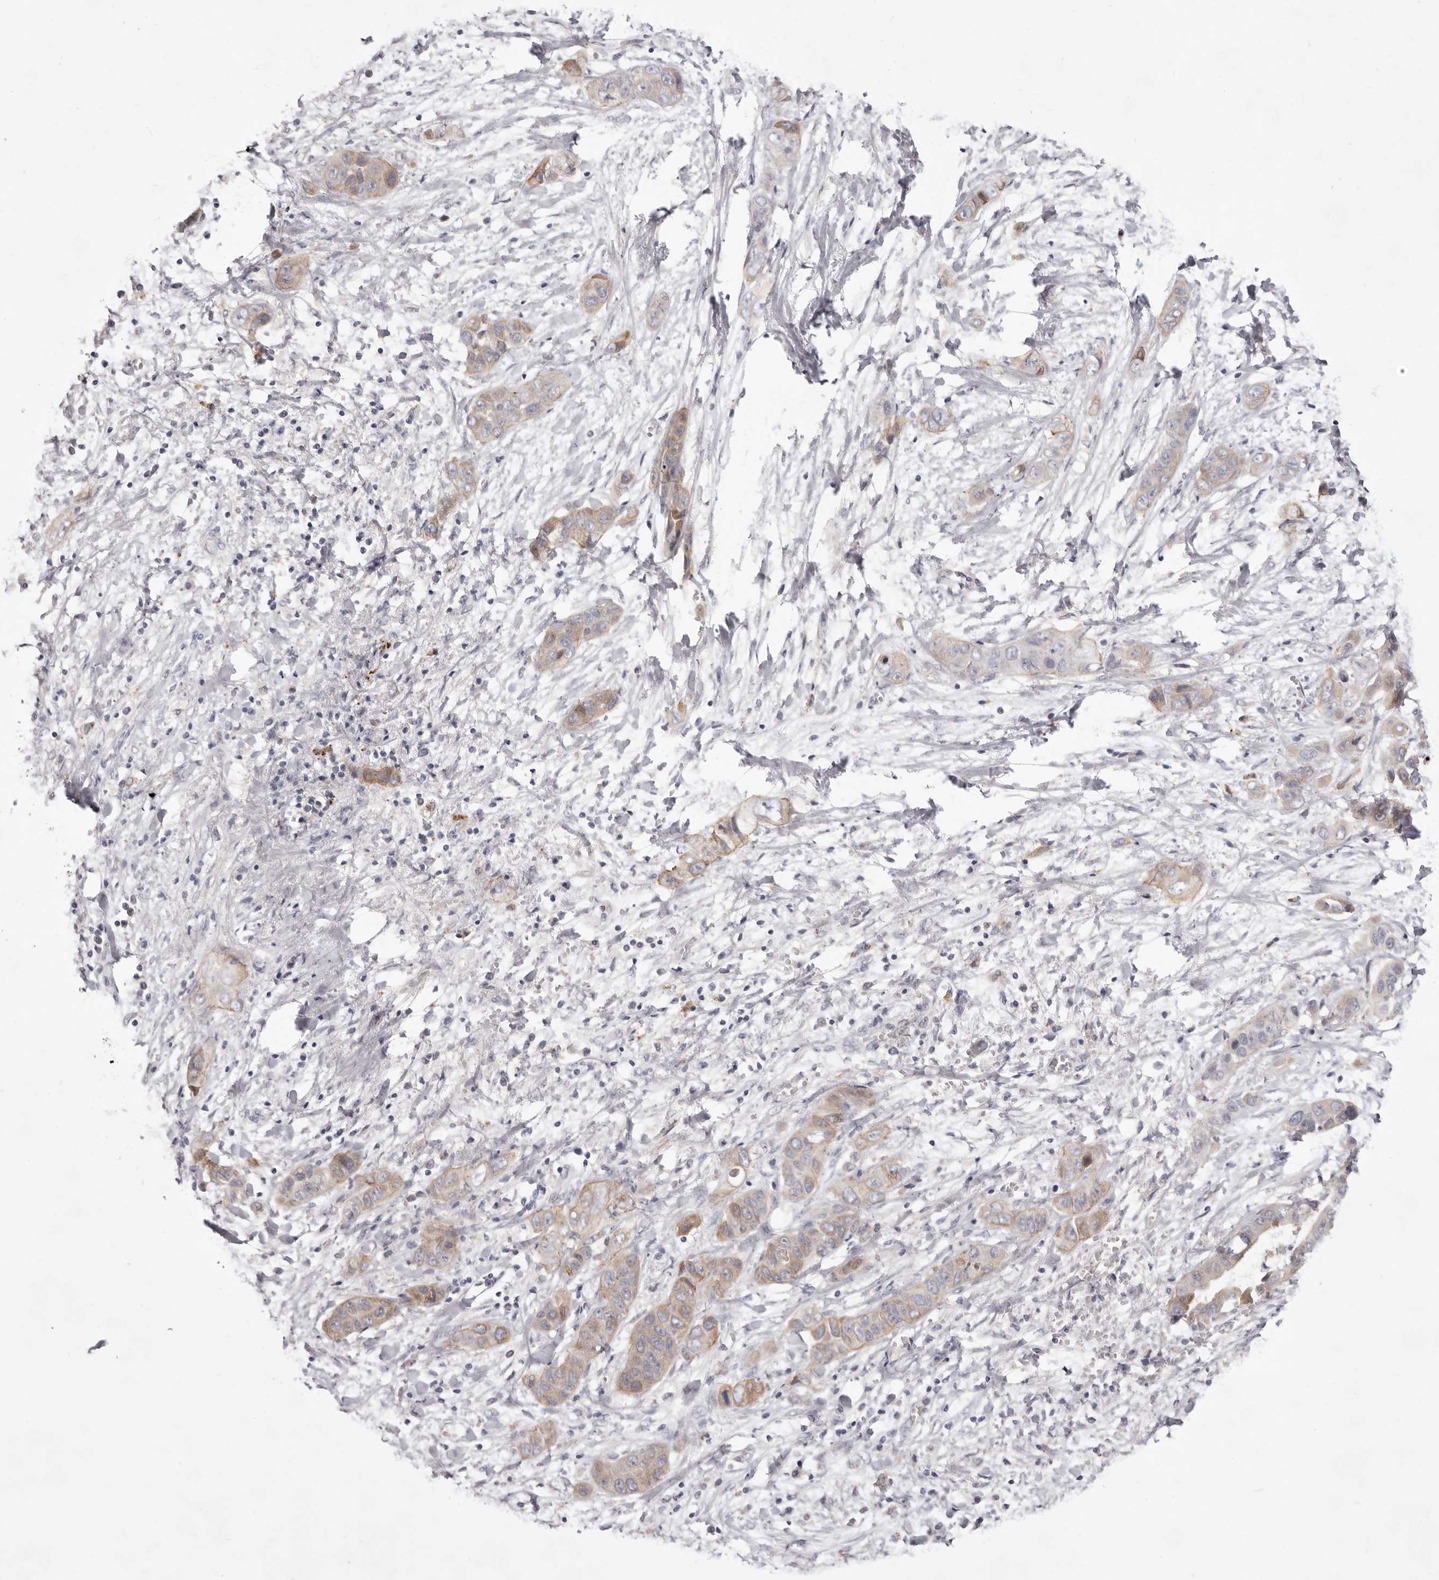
{"staining": {"intensity": "weak", "quantity": ">75%", "location": "cytoplasmic/membranous"}, "tissue": "liver cancer", "cell_type": "Tumor cells", "image_type": "cancer", "snomed": [{"axis": "morphology", "description": "Cholangiocarcinoma"}, {"axis": "topography", "description": "Liver"}], "caption": "About >75% of tumor cells in liver cholangiocarcinoma show weak cytoplasmic/membranous protein positivity as visualized by brown immunohistochemical staining.", "gene": "GARNL3", "patient": {"sex": "female", "age": 52}}